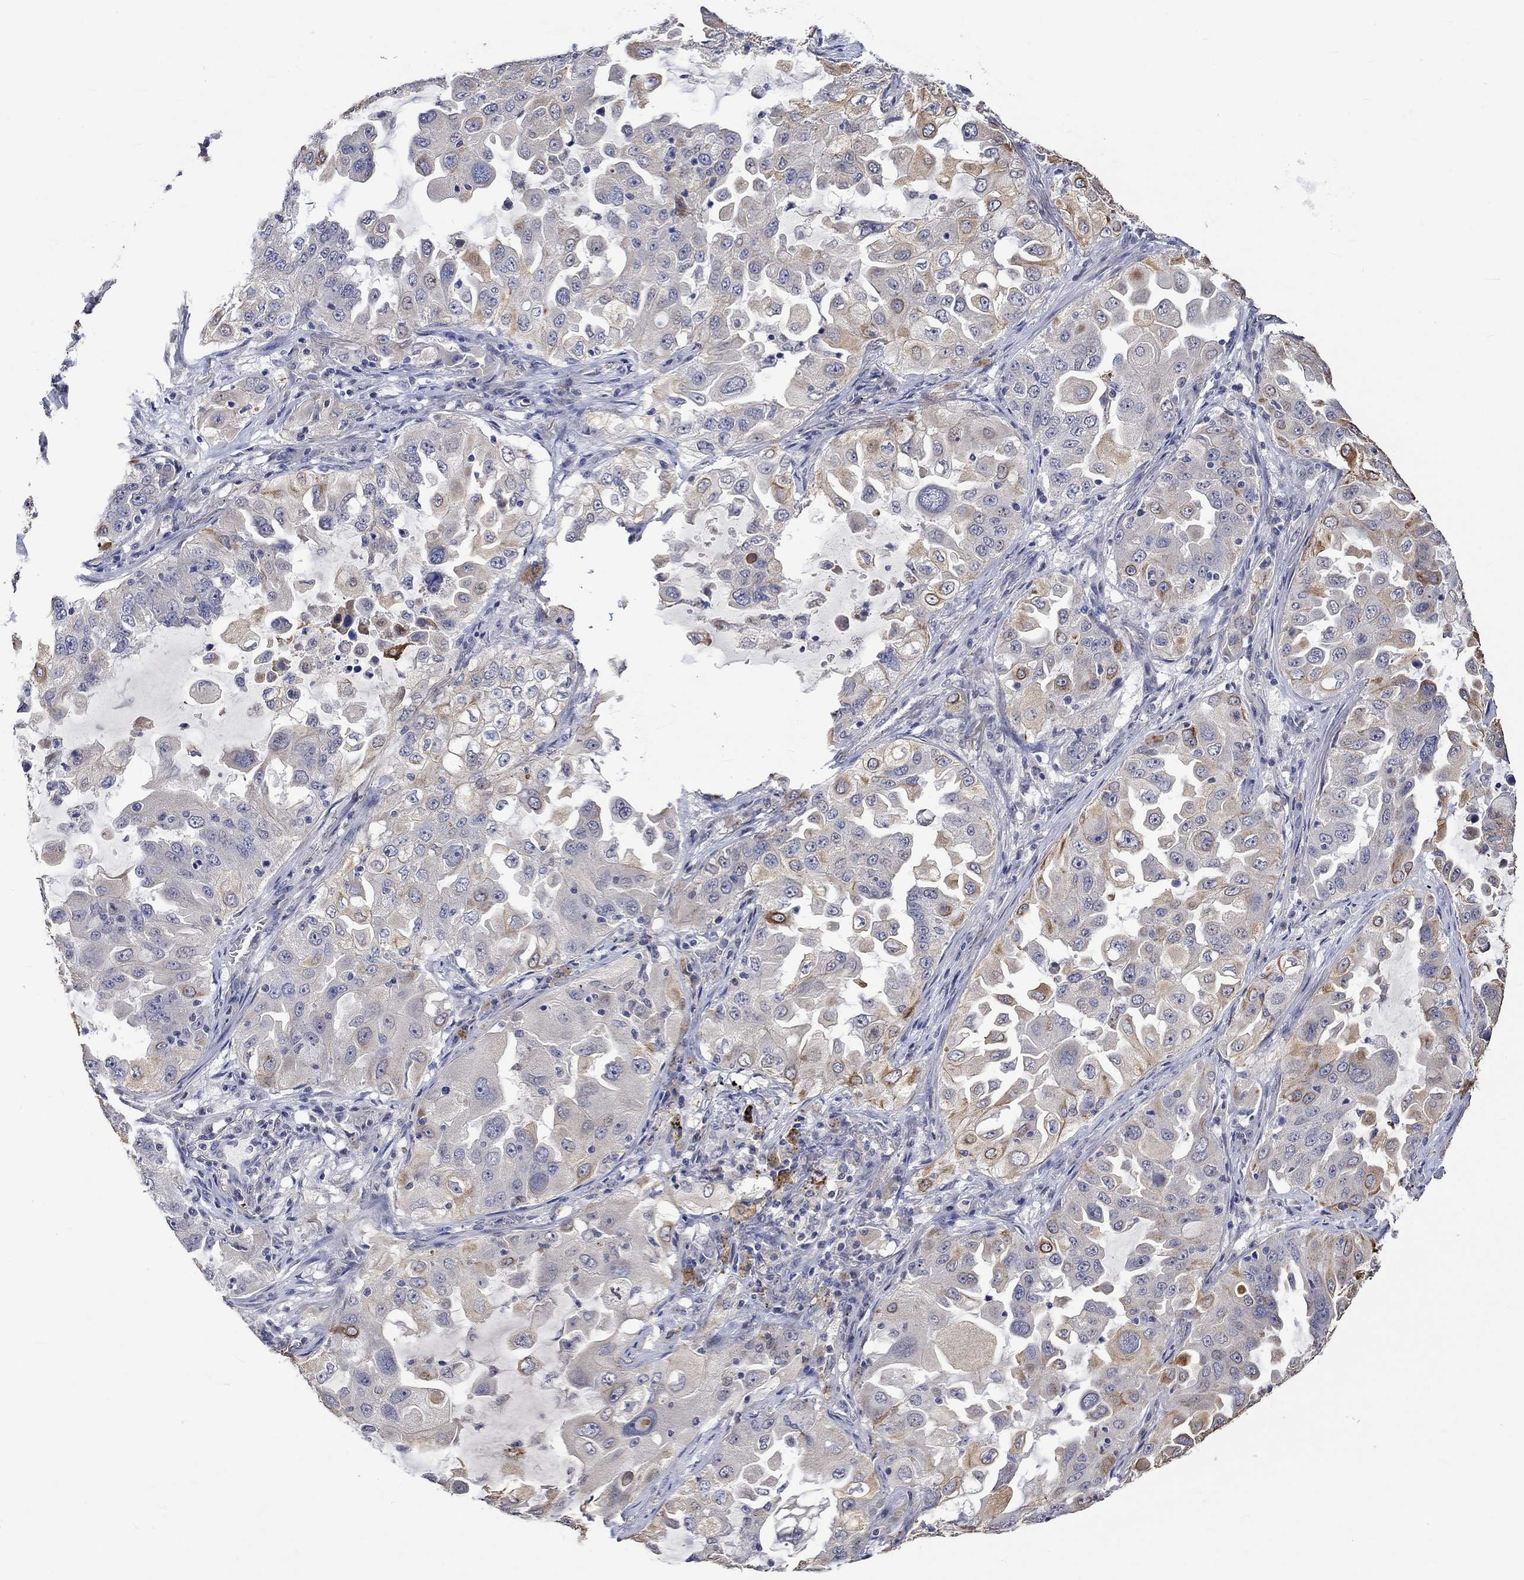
{"staining": {"intensity": "moderate", "quantity": "<25%", "location": "cytoplasmic/membranous"}, "tissue": "lung cancer", "cell_type": "Tumor cells", "image_type": "cancer", "snomed": [{"axis": "morphology", "description": "Adenocarcinoma, NOS"}, {"axis": "topography", "description": "Lung"}], "caption": "Moderate cytoplasmic/membranous protein expression is seen in about <25% of tumor cells in lung cancer.", "gene": "DDX3Y", "patient": {"sex": "female", "age": 61}}